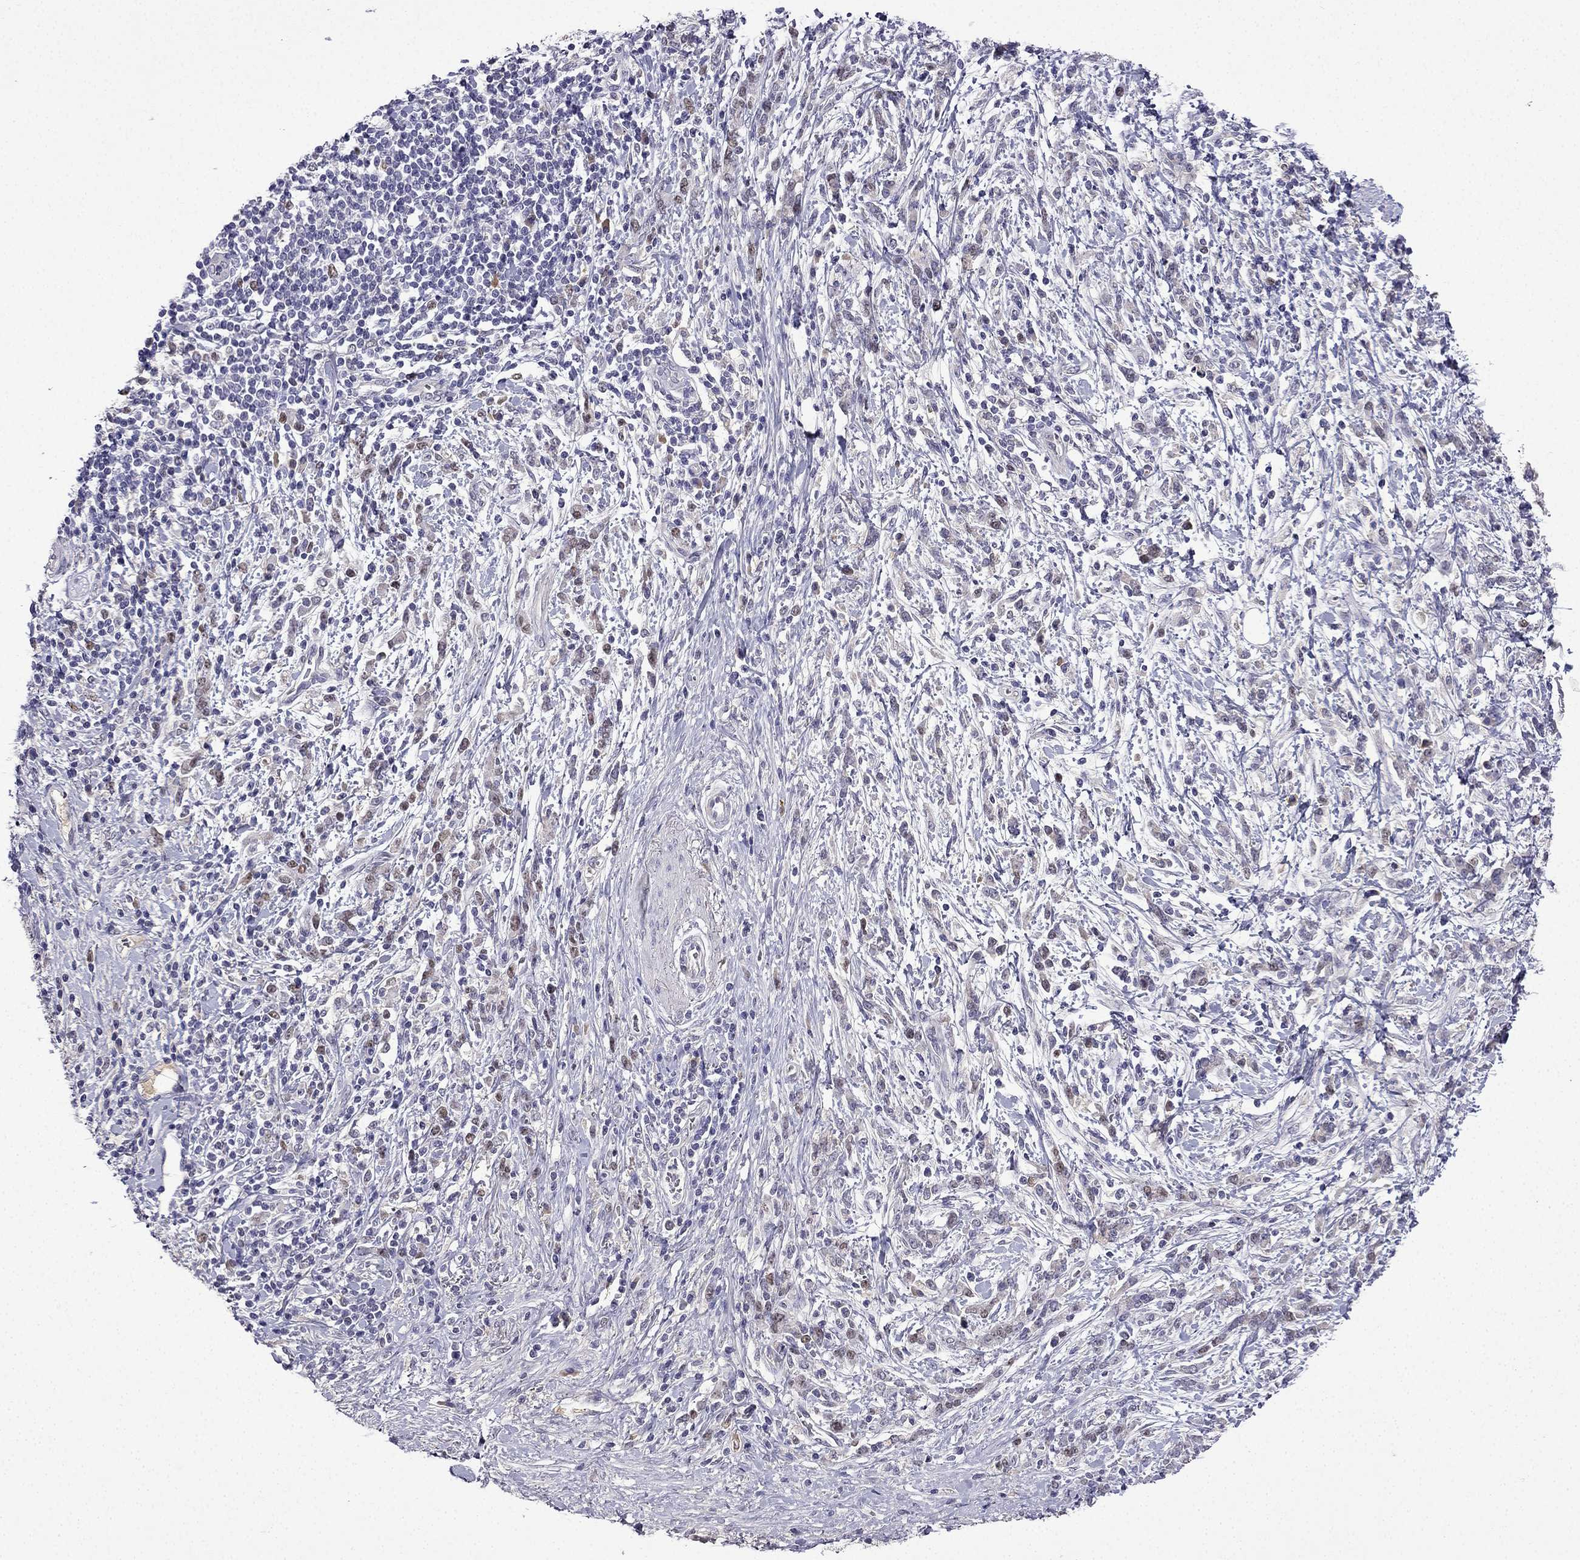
{"staining": {"intensity": "weak", "quantity": "<25%", "location": "nuclear"}, "tissue": "stomach cancer", "cell_type": "Tumor cells", "image_type": "cancer", "snomed": [{"axis": "morphology", "description": "Adenocarcinoma, NOS"}, {"axis": "topography", "description": "Stomach"}], "caption": "The image displays no staining of tumor cells in stomach adenocarcinoma.", "gene": "UHRF1", "patient": {"sex": "female", "age": 57}}